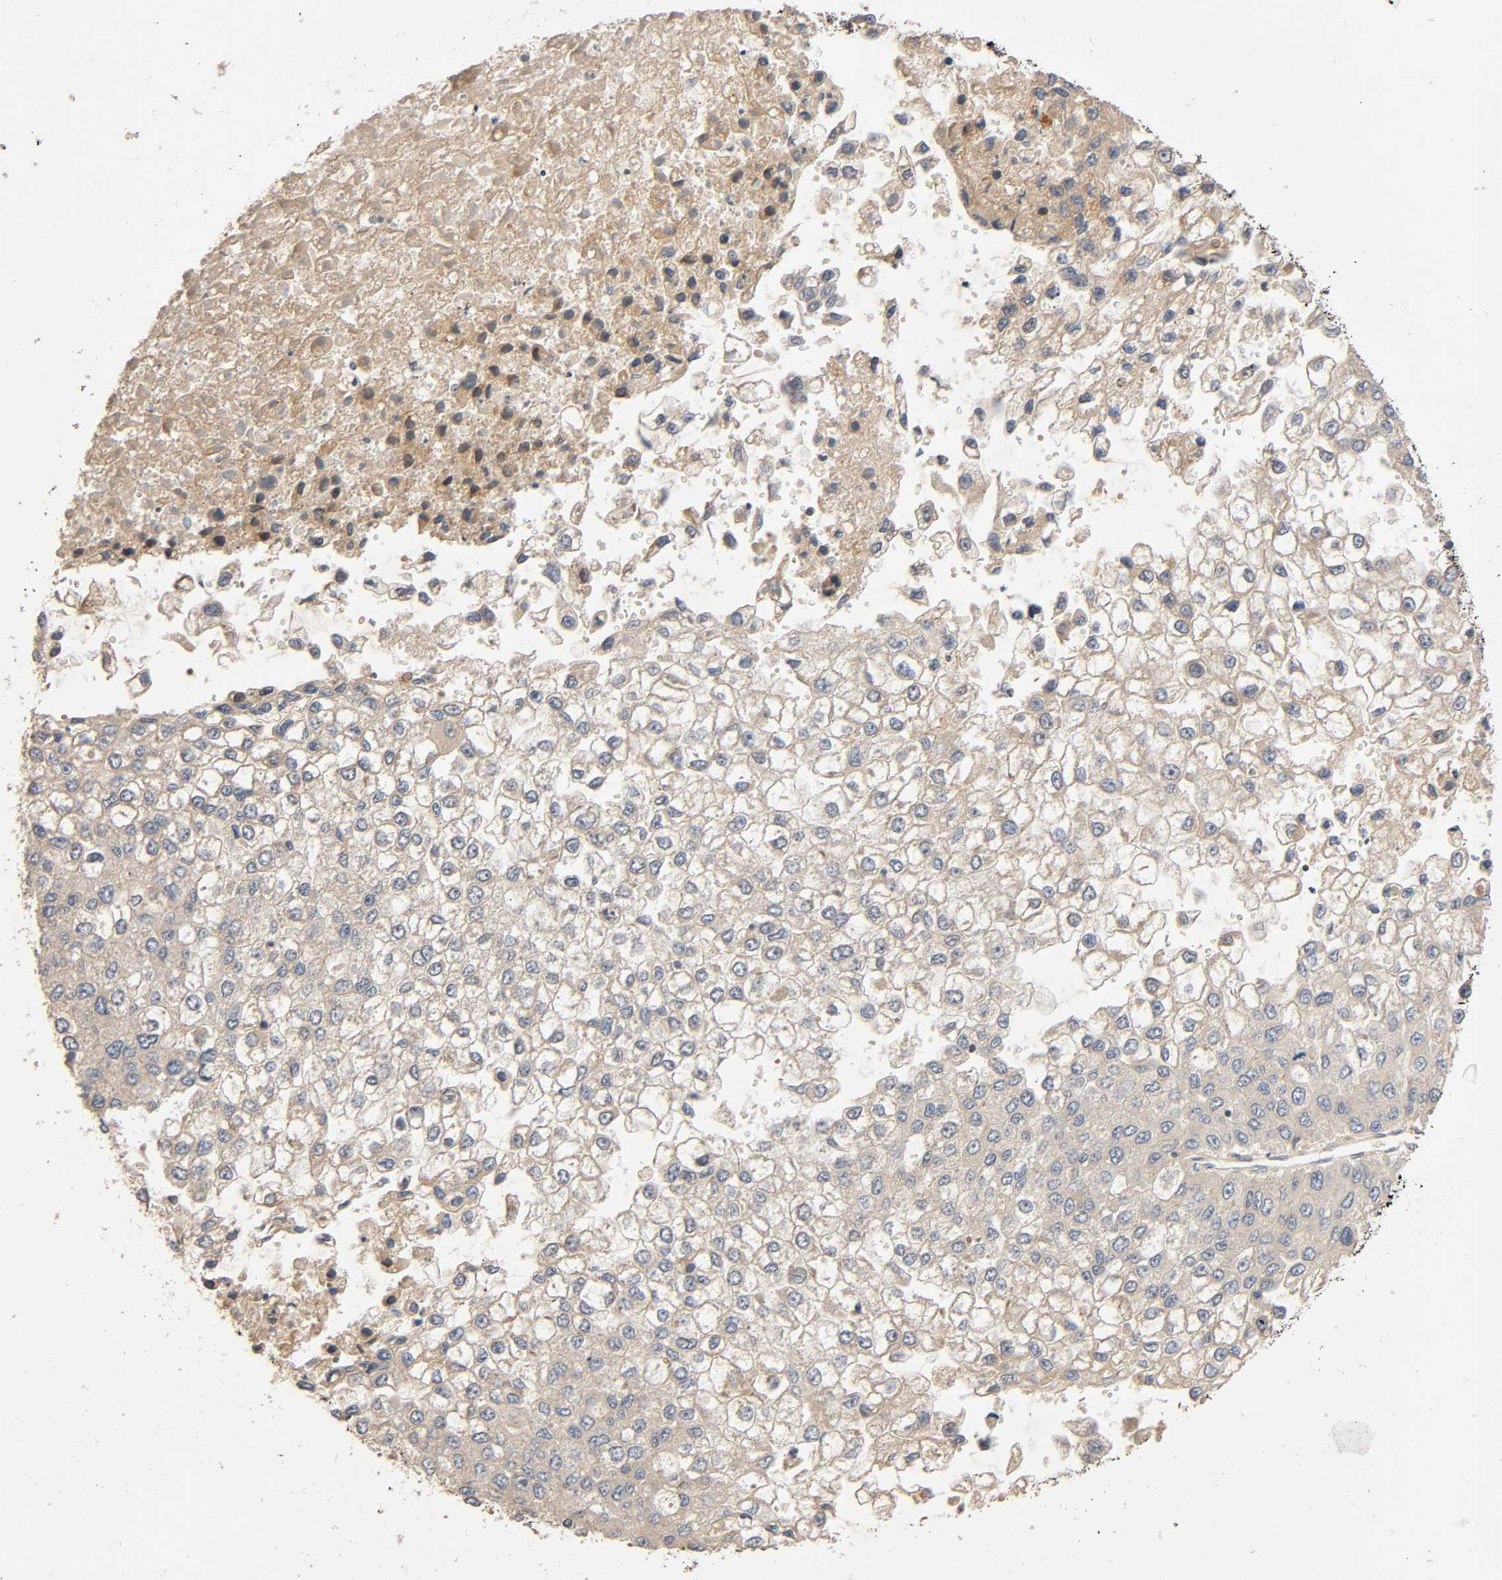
{"staining": {"intensity": "weak", "quantity": "<25%", "location": "cytoplasmic/membranous"}, "tissue": "liver cancer", "cell_type": "Tumor cells", "image_type": "cancer", "snomed": [{"axis": "morphology", "description": "Carcinoma, Hepatocellular, NOS"}, {"axis": "topography", "description": "Liver"}], "caption": "Tumor cells show no significant staining in liver hepatocellular carcinoma.", "gene": "SGSM1", "patient": {"sex": "female", "age": 66}}